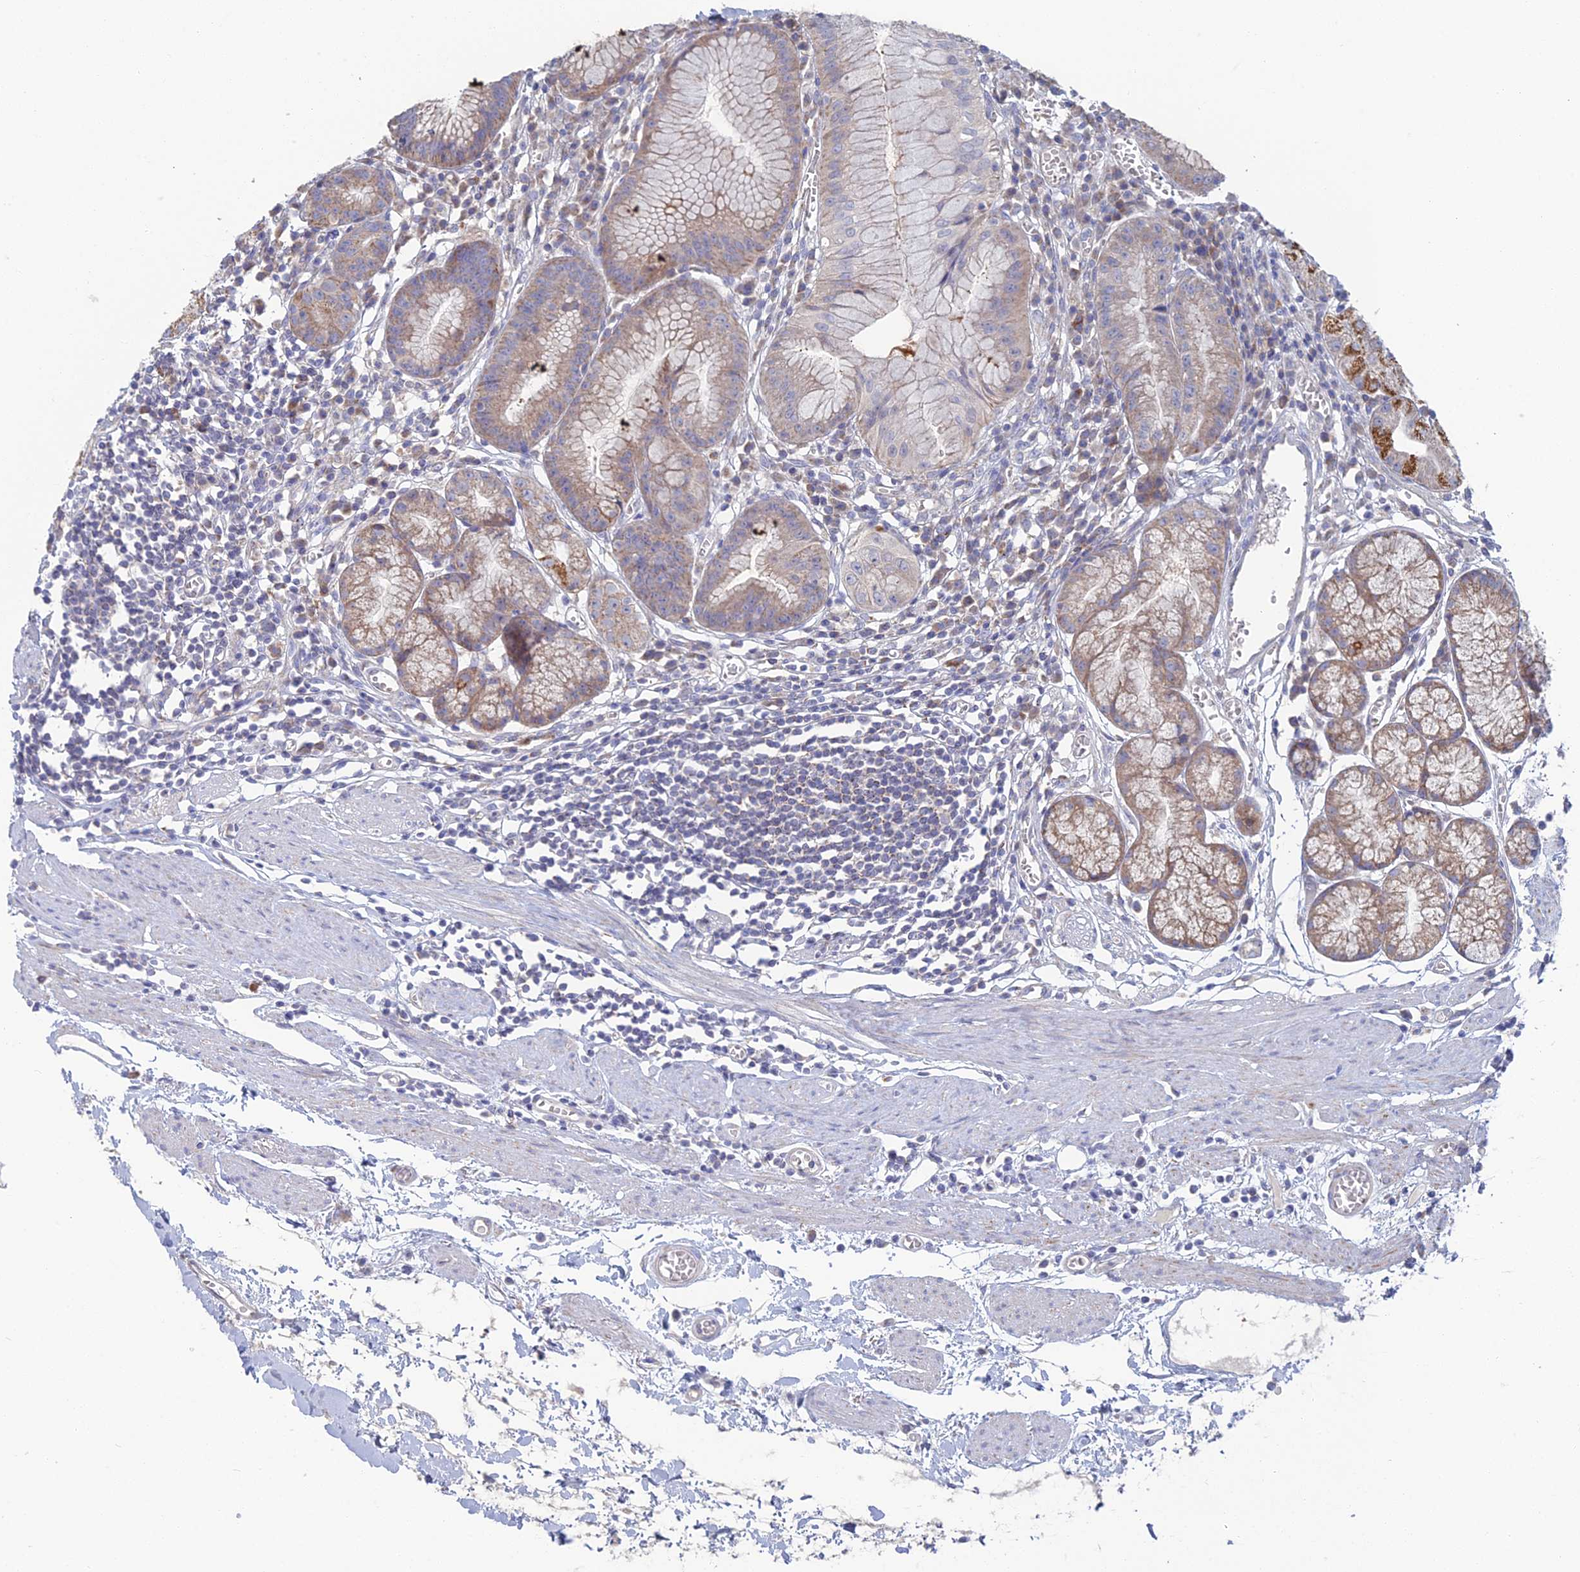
{"staining": {"intensity": "moderate", "quantity": "25%-75%", "location": "cytoplasmic/membranous"}, "tissue": "stomach", "cell_type": "Glandular cells", "image_type": "normal", "snomed": [{"axis": "morphology", "description": "Normal tissue, NOS"}, {"axis": "topography", "description": "Stomach"}], "caption": "Immunohistochemical staining of normal human stomach demonstrates 25%-75% levels of moderate cytoplasmic/membranous protein expression in about 25%-75% of glandular cells.", "gene": "ARL16", "patient": {"sex": "male", "age": 55}}